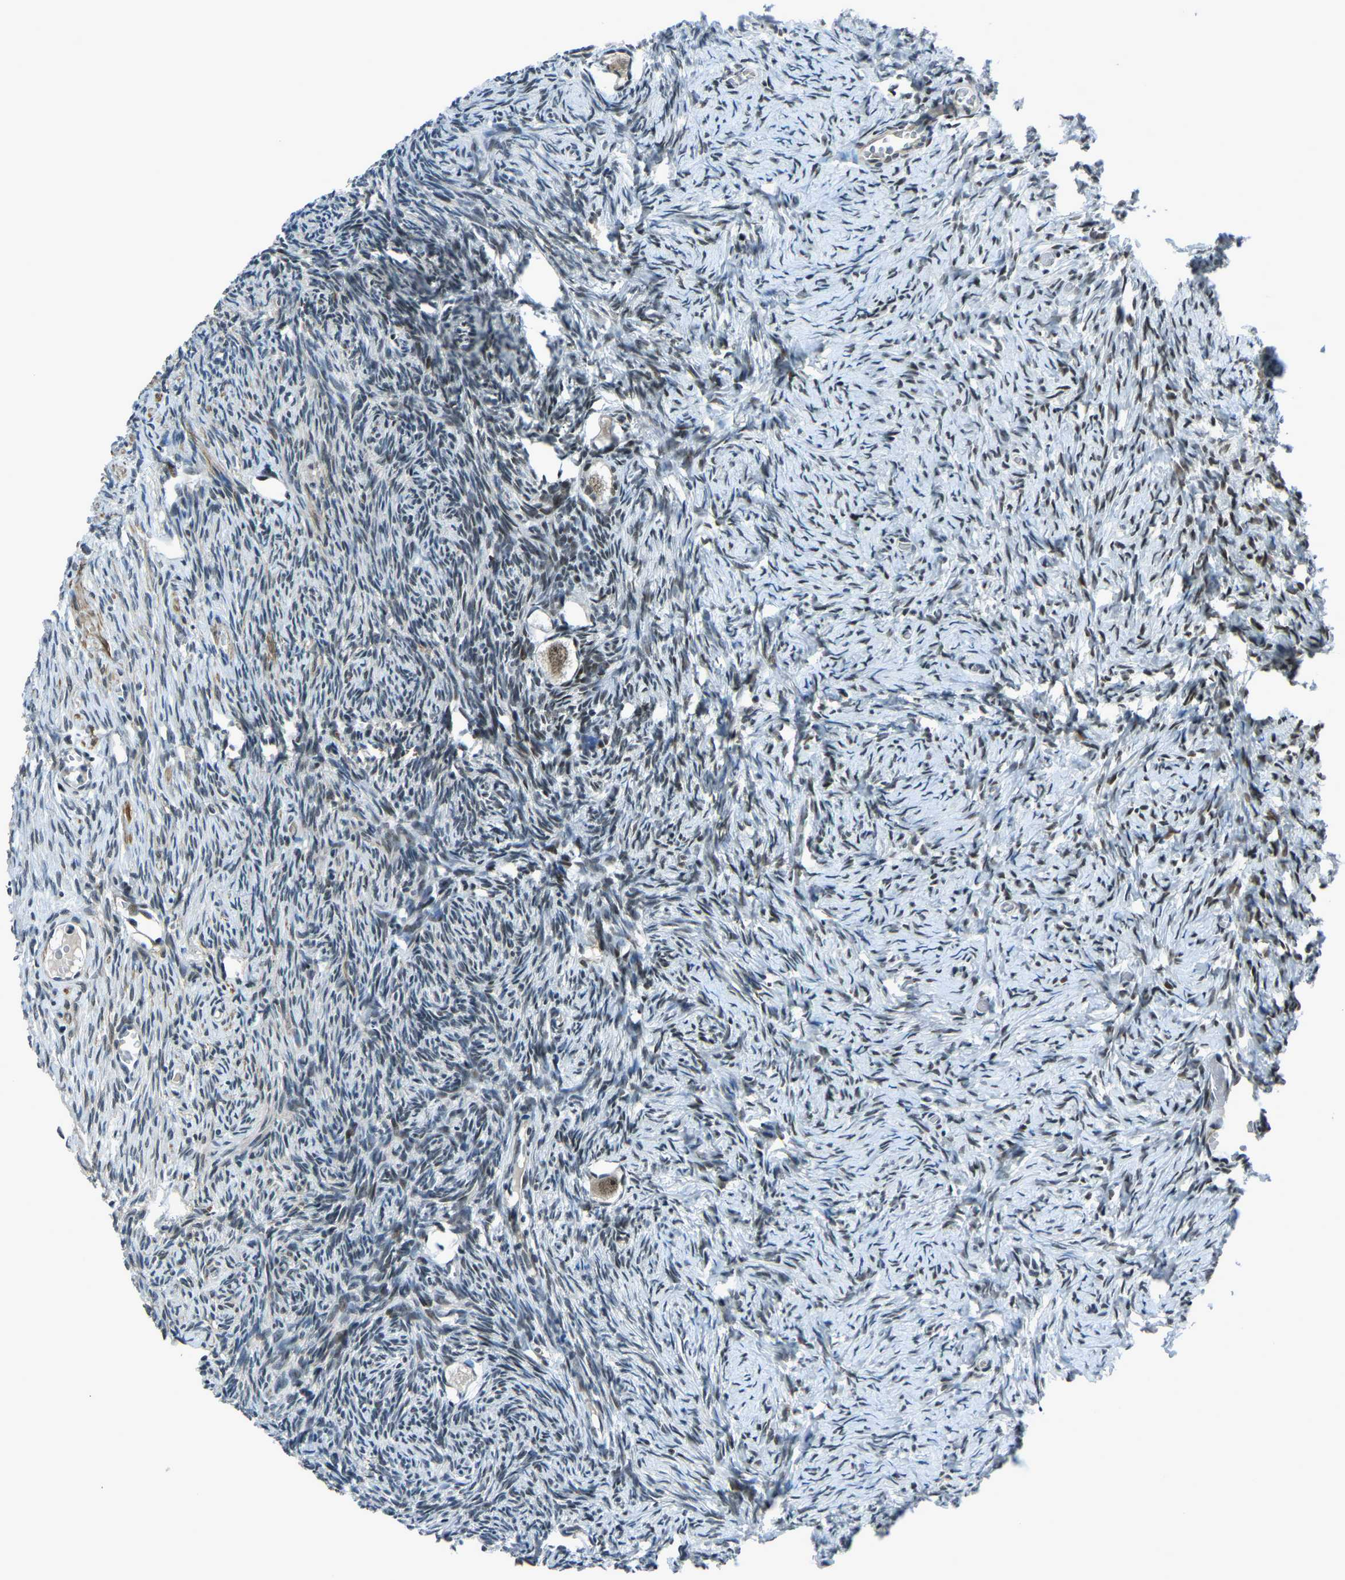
{"staining": {"intensity": "moderate", "quantity": ">75%", "location": "cytoplasmic/membranous,nuclear"}, "tissue": "ovary", "cell_type": "Follicle cells", "image_type": "normal", "snomed": [{"axis": "morphology", "description": "Normal tissue, NOS"}, {"axis": "topography", "description": "Ovary"}], "caption": "High-magnification brightfield microscopy of unremarkable ovary stained with DAB (3,3'-diaminobenzidine) (brown) and counterstained with hematoxylin (blue). follicle cells exhibit moderate cytoplasmic/membranous,nuclear staining is seen in about>75% of cells. (DAB = brown stain, brightfield microscopy at high magnification).", "gene": "PRCC", "patient": {"sex": "female", "age": 27}}